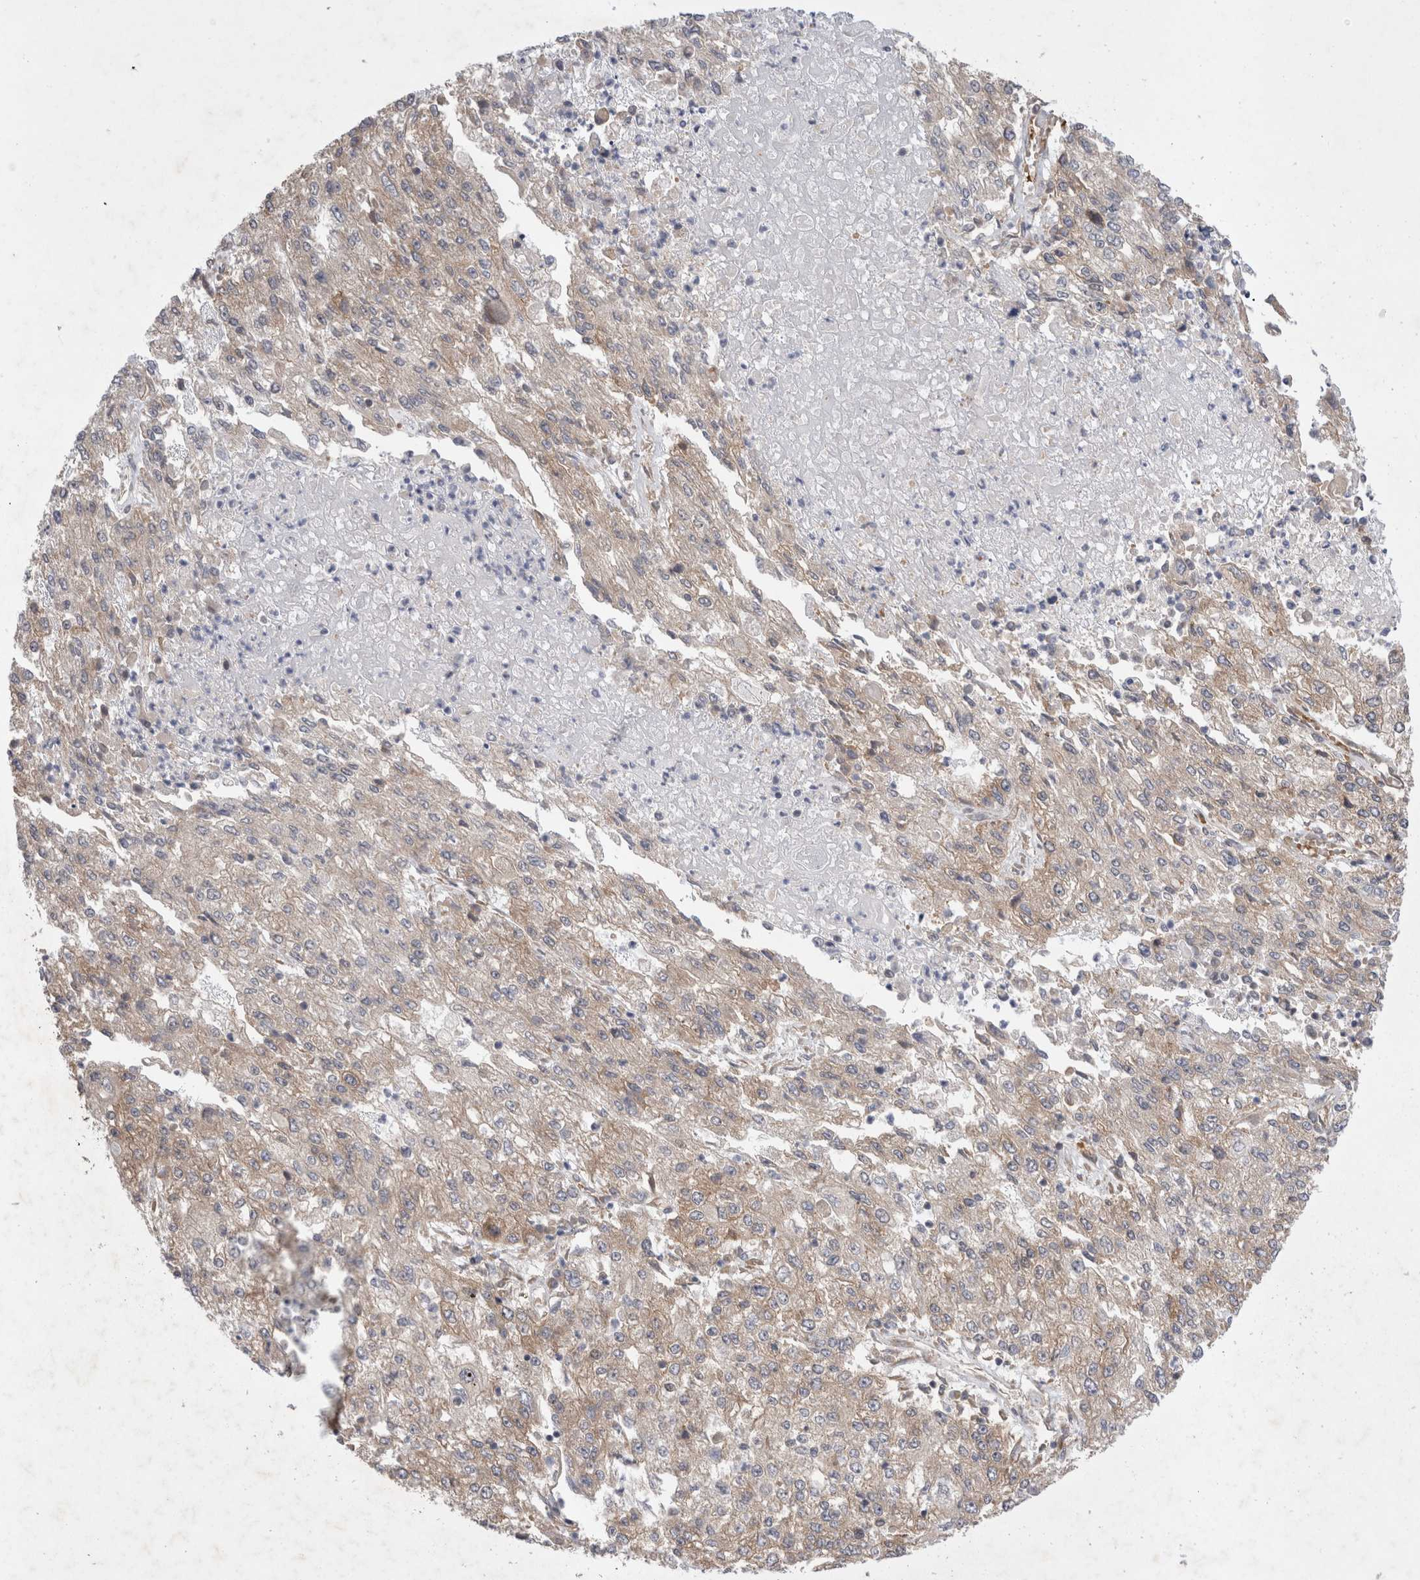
{"staining": {"intensity": "weak", "quantity": "25%-75%", "location": "cytoplasmic/membranous"}, "tissue": "endometrial cancer", "cell_type": "Tumor cells", "image_type": "cancer", "snomed": [{"axis": "morphology", "description": "Adenocarcinoma, NOS"}, {"axis": "topography", "description": "Endometrium"}], "caption": "About 25%-75% of tumor cells in human endometrial cancer (adenocarcinoma) show weak cytoplasmic/membranous protein staining as visualized by brown immunohistochemical staining.", "gene": "EIF3E", "patient": {"sex": "female", "age": 49}}